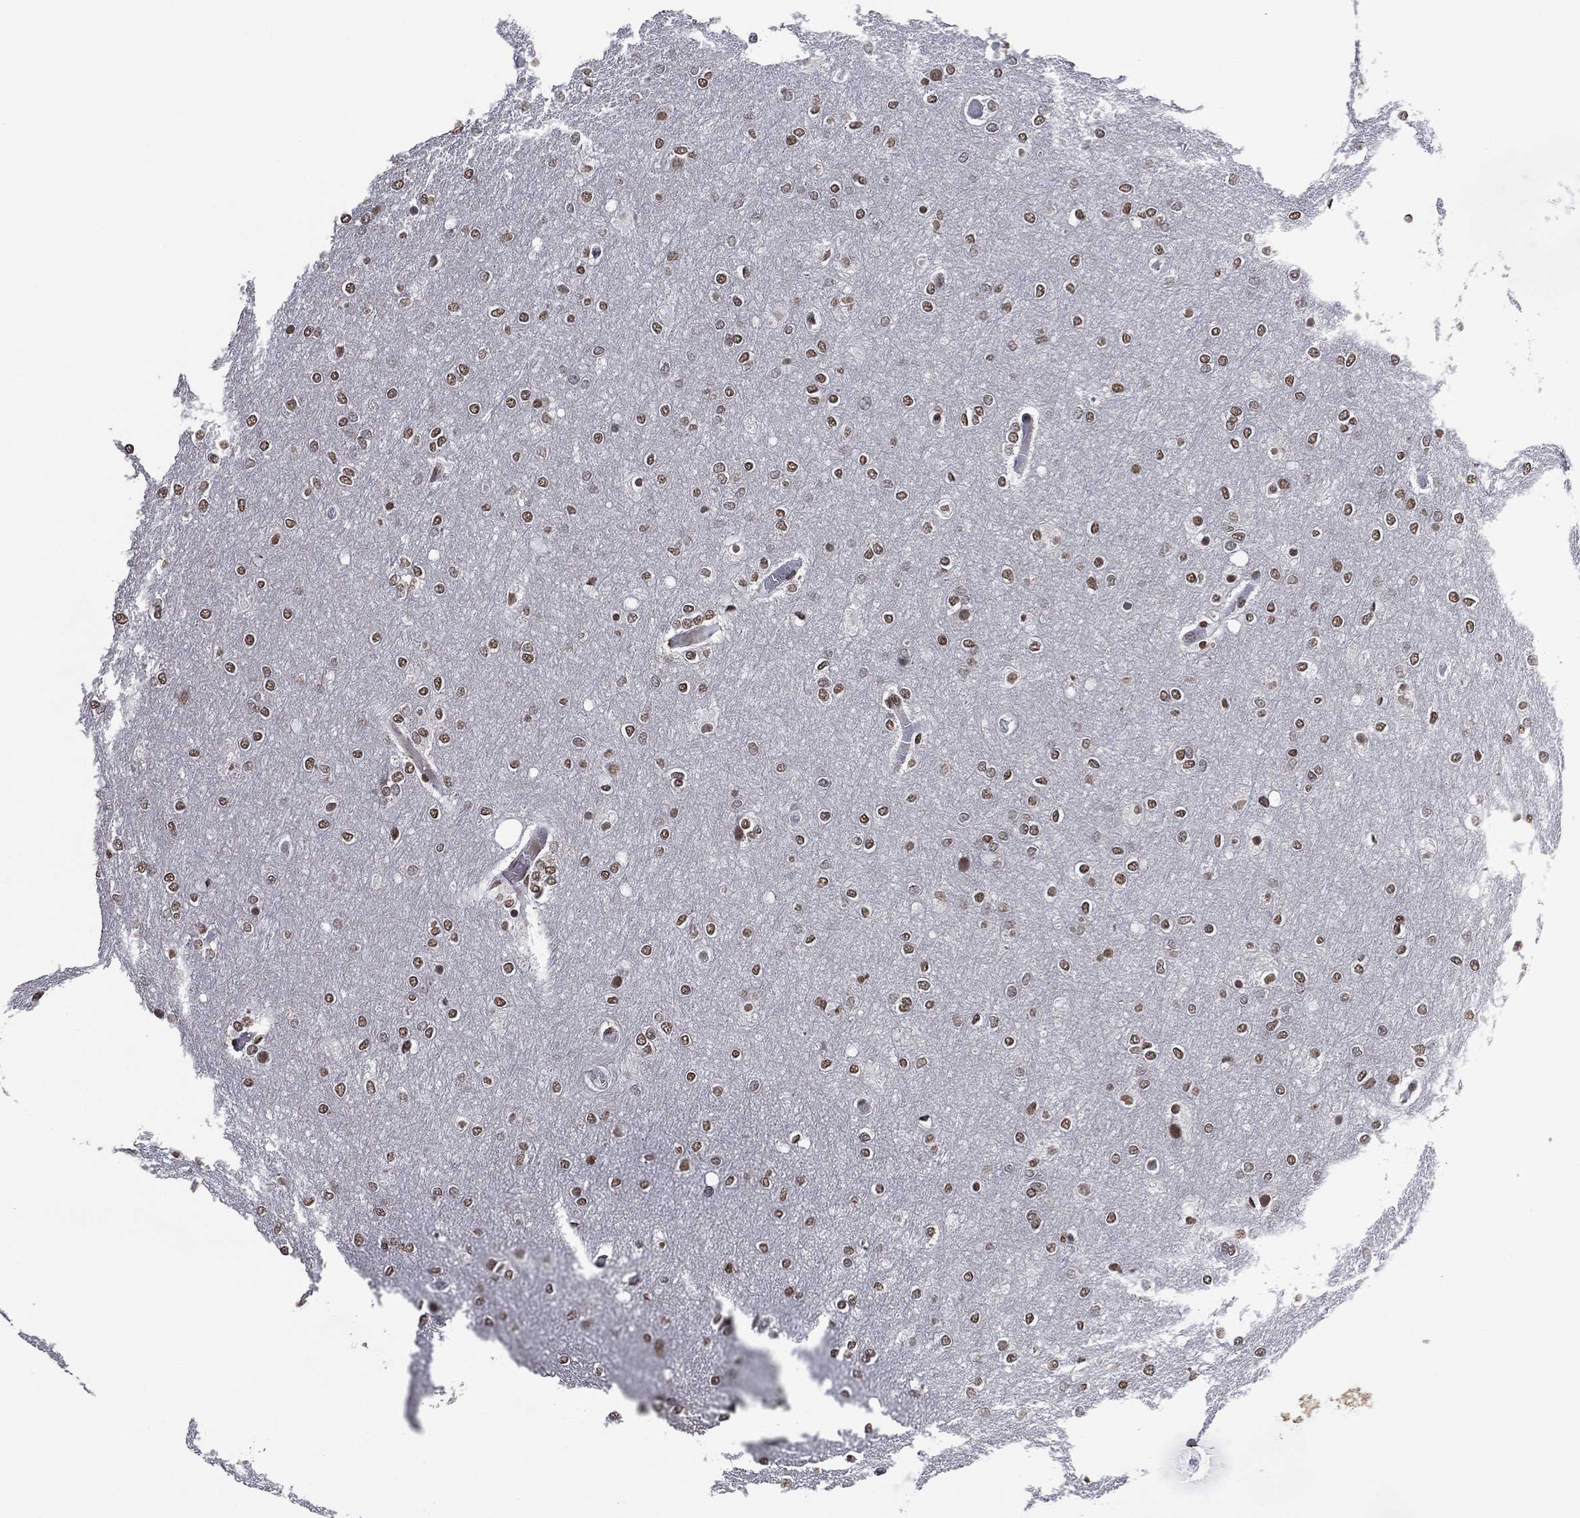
{"staining": {"intensity": "moderate", "quantity": ">75%", "location": "nuclear"}, "tissue": "glioma", "cell_type": "Tumor cells", "image_type": "cancer", "snomed": [{"axis": "morphology", "description": "Glioma, malignant, High grade"}, {"axis": "topography", "description": "Brain"}], "caption": "This is a histology image of IHC staining of high-grade glioma (malignant), which shows moderate staining in the nuclear of tumor cells.", "gene": "EHMT1", "patient": {"sex": "female", "age": 61}}